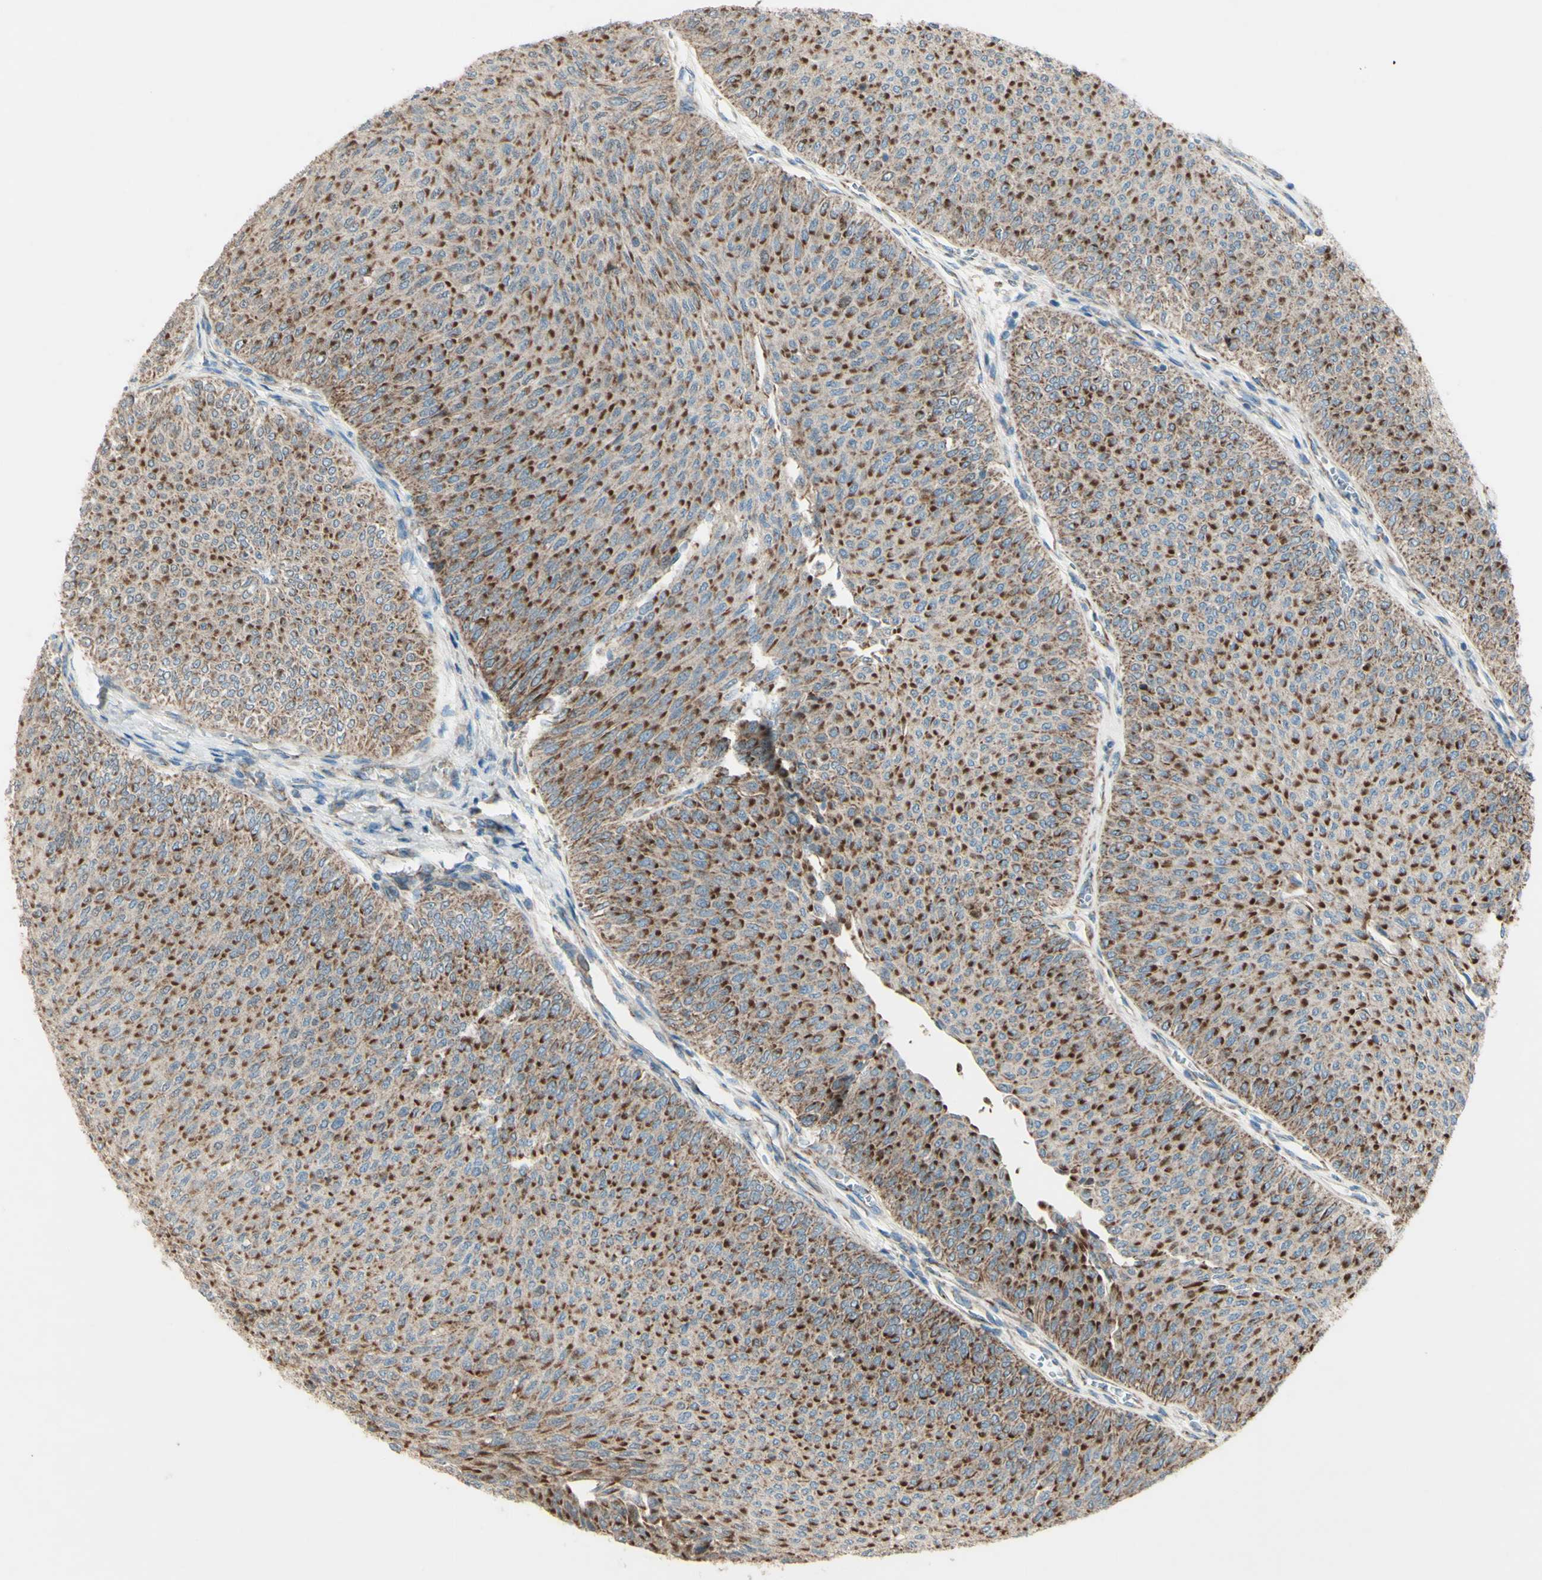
{"staining": {"intensity": "strong", "quantity": ">75%", "location": "cytoplasmic/membranous"}, "tissue": "urothelial cancer", "cell_type": "Tumor cells", "image_type": "cancer", "snomed": [{"axis": "morphology", "description": "Urothelial carcinoma, Low grade"}, {"axis": "topography", "description": "Urinary bladder"}], "caption": "Protein expression analysis of urothelial carcinoma (low-grade) exhibits strong cytoplasmic/membranous positivity in approximately >75% of tumor cells.", "gene": "RHOT1", "patient": {"sex": "male", "age": 78}}